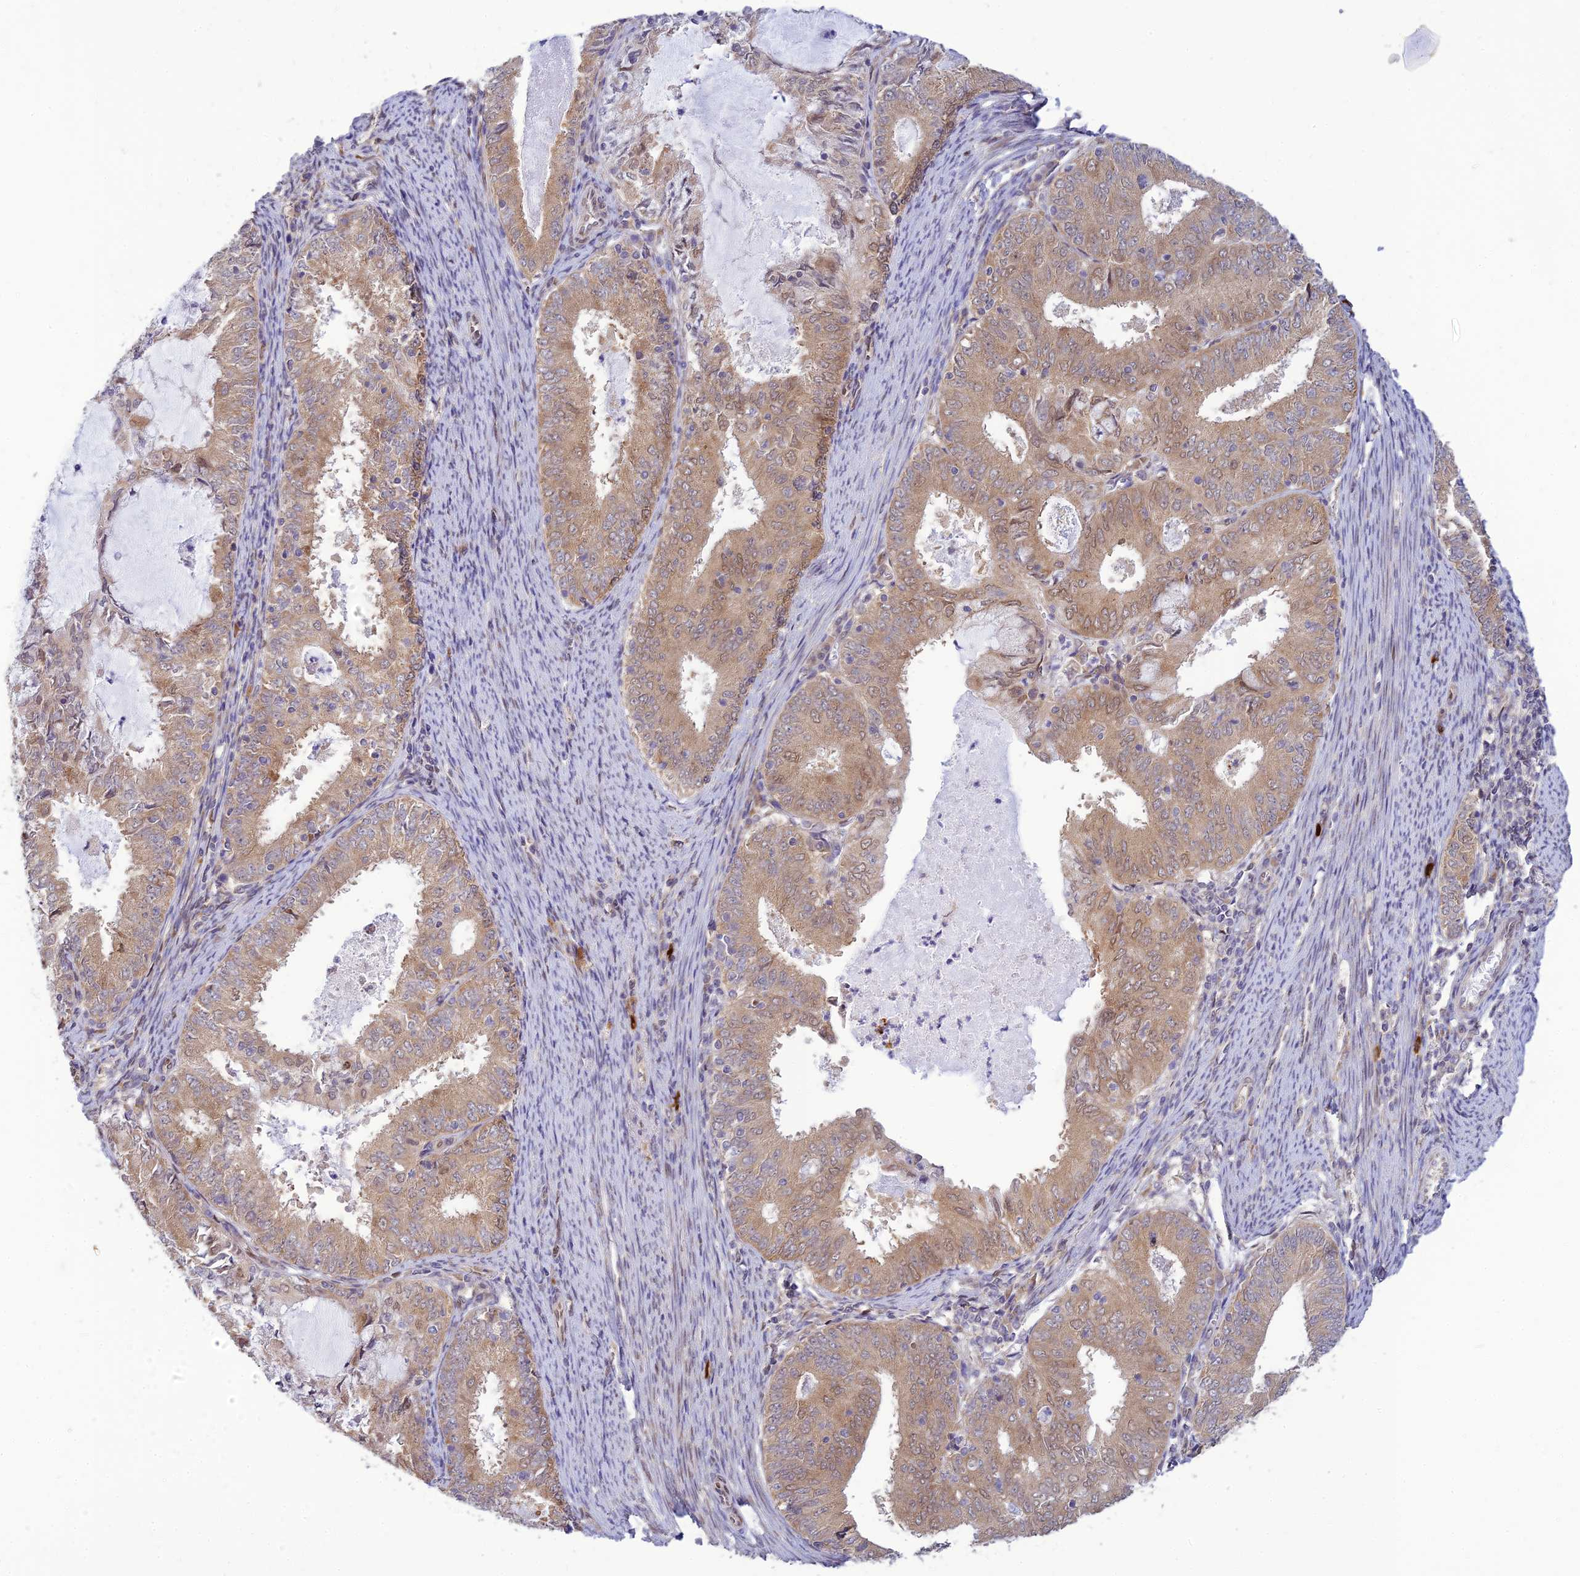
{"staining": {"intensity": "weak", "quantity": ">75%", "location": "cytoplasmic/membranous,nuclear"}, "tissue": "endometrial cancer", "cell_type": "Tumor cells", "image_type": "cancer", "snomed": [{"axis": "morphology", "description": "Adenocarcinoma, NOS"}, {"axis": "topography", "description": "Endometrium"}], "caption": "Tumor cells demonstrate low levels of weak cytoplasmic/membranous and nuclear staining in about >75% of cells in endometrial cancer. The staining was performed using DAB (3,3'-diaminobenzidine), with brown indicating positive protein expression. Nuclei are stained blue with hematoxylin.", "gene": "SKIC8", "patient": {"sex": "female", "age": 57}}